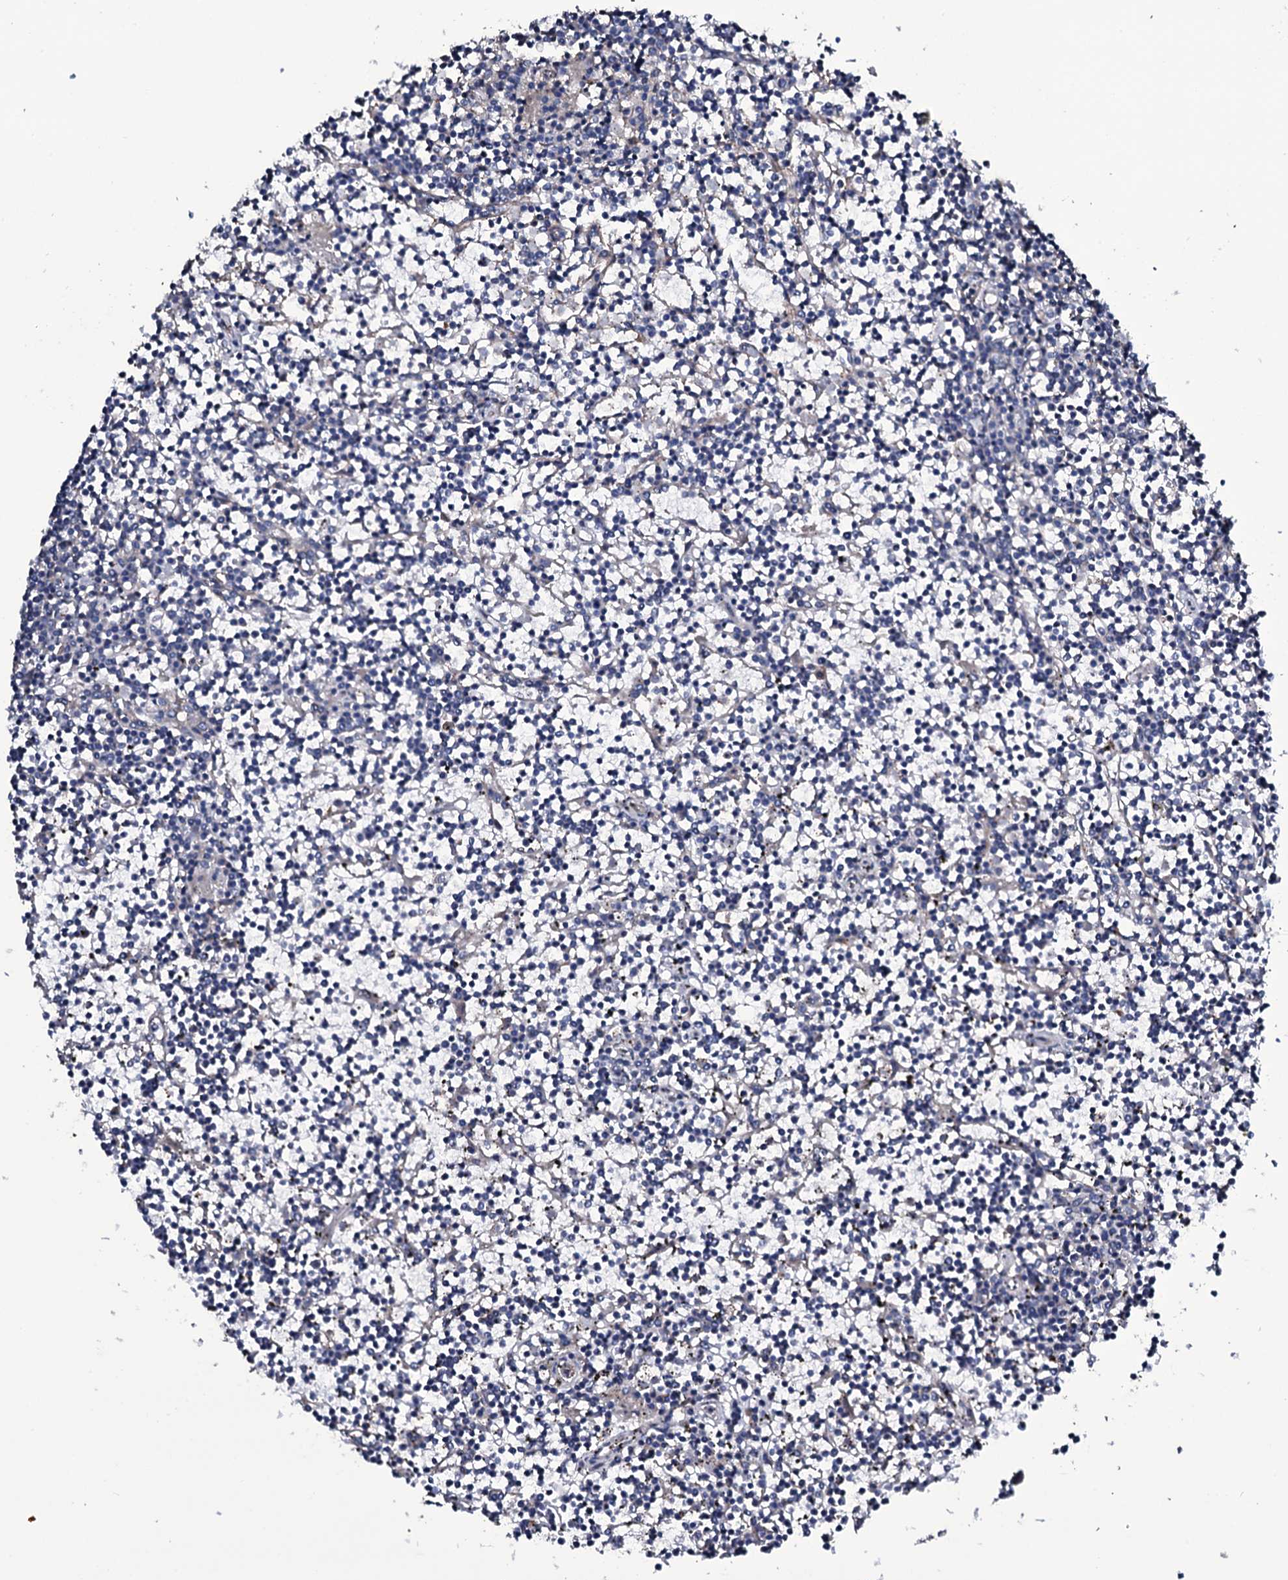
{"staining": {"intensity": "negative", "quantity": "none", "location": "none"}, "tissue": "lymphoma", "cell_type": "Tumor cells", "image_type": "cancer", "snomed": [{"axis": "morphology", "description": "Malignant lymphoma, non-Hodgkin's type, Low grade"}, {"axis": "topography", "description": "Spleen"}], "caption": "Immunohistochemistry (IHC) of low-grade malignant lymphoma, non-Hodgkin's type shows no positivity in tumor cells.", "gene": "WIPF3", "patient": {"sex": "female", "age": 19}}